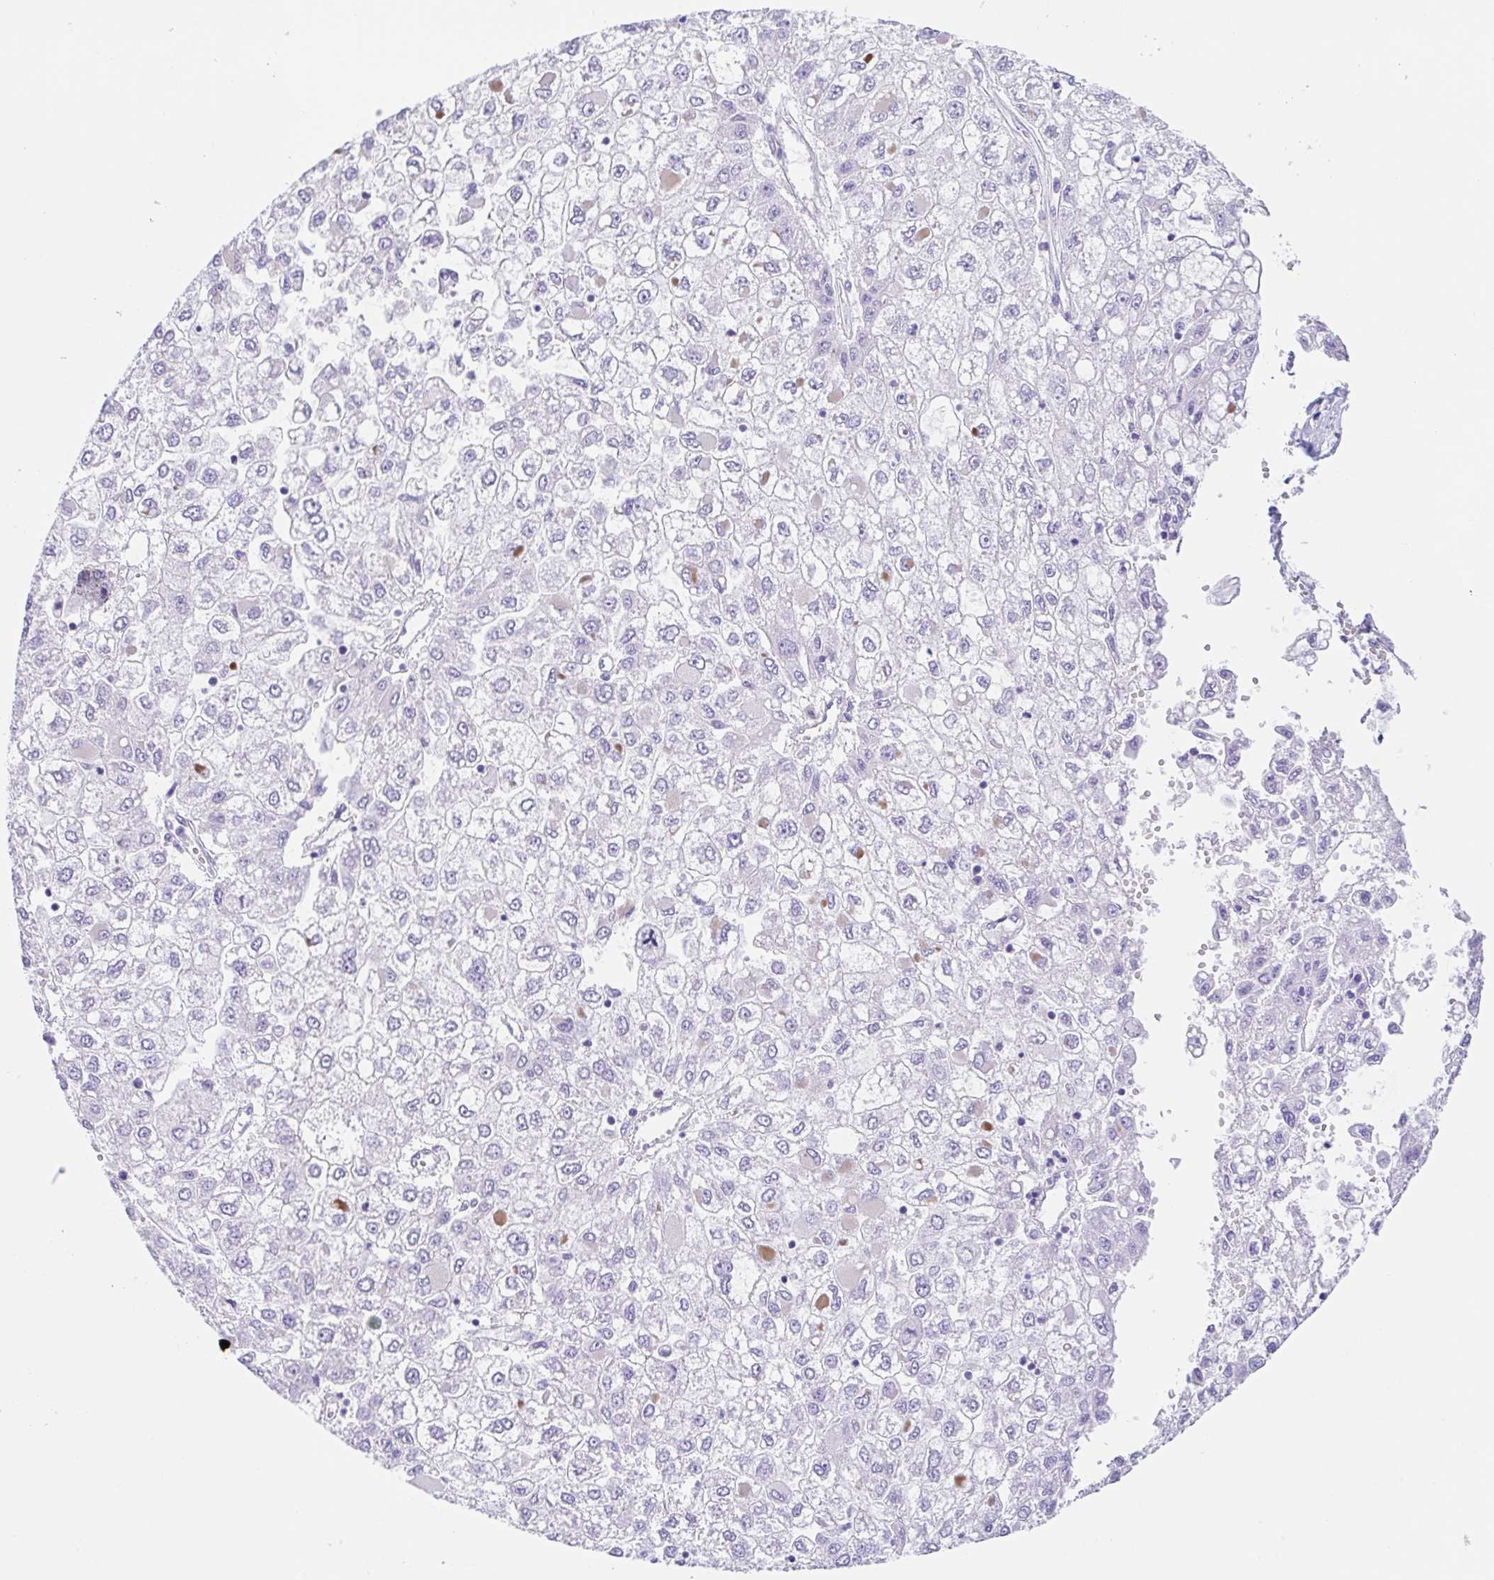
{"staining": {"intensity": "negative", "quantity": "none", "location": "none"}, "tissue": "liver cancer", "cell_type": "Tumor cells", "image_type": "cancer", "snomed": [{"axis": "morphology", "description": "Carcinoma, Hepatocellular, NOS"}, {"axis": "topography", "description": "Liver"}], "caption": "Immunohistochemistry of human liver cancer (hepatocellular carcinoma) displays no positivity in tumor cells.", "gene": "ARPP21", "patient": {"sex": "male", "age": 40}}